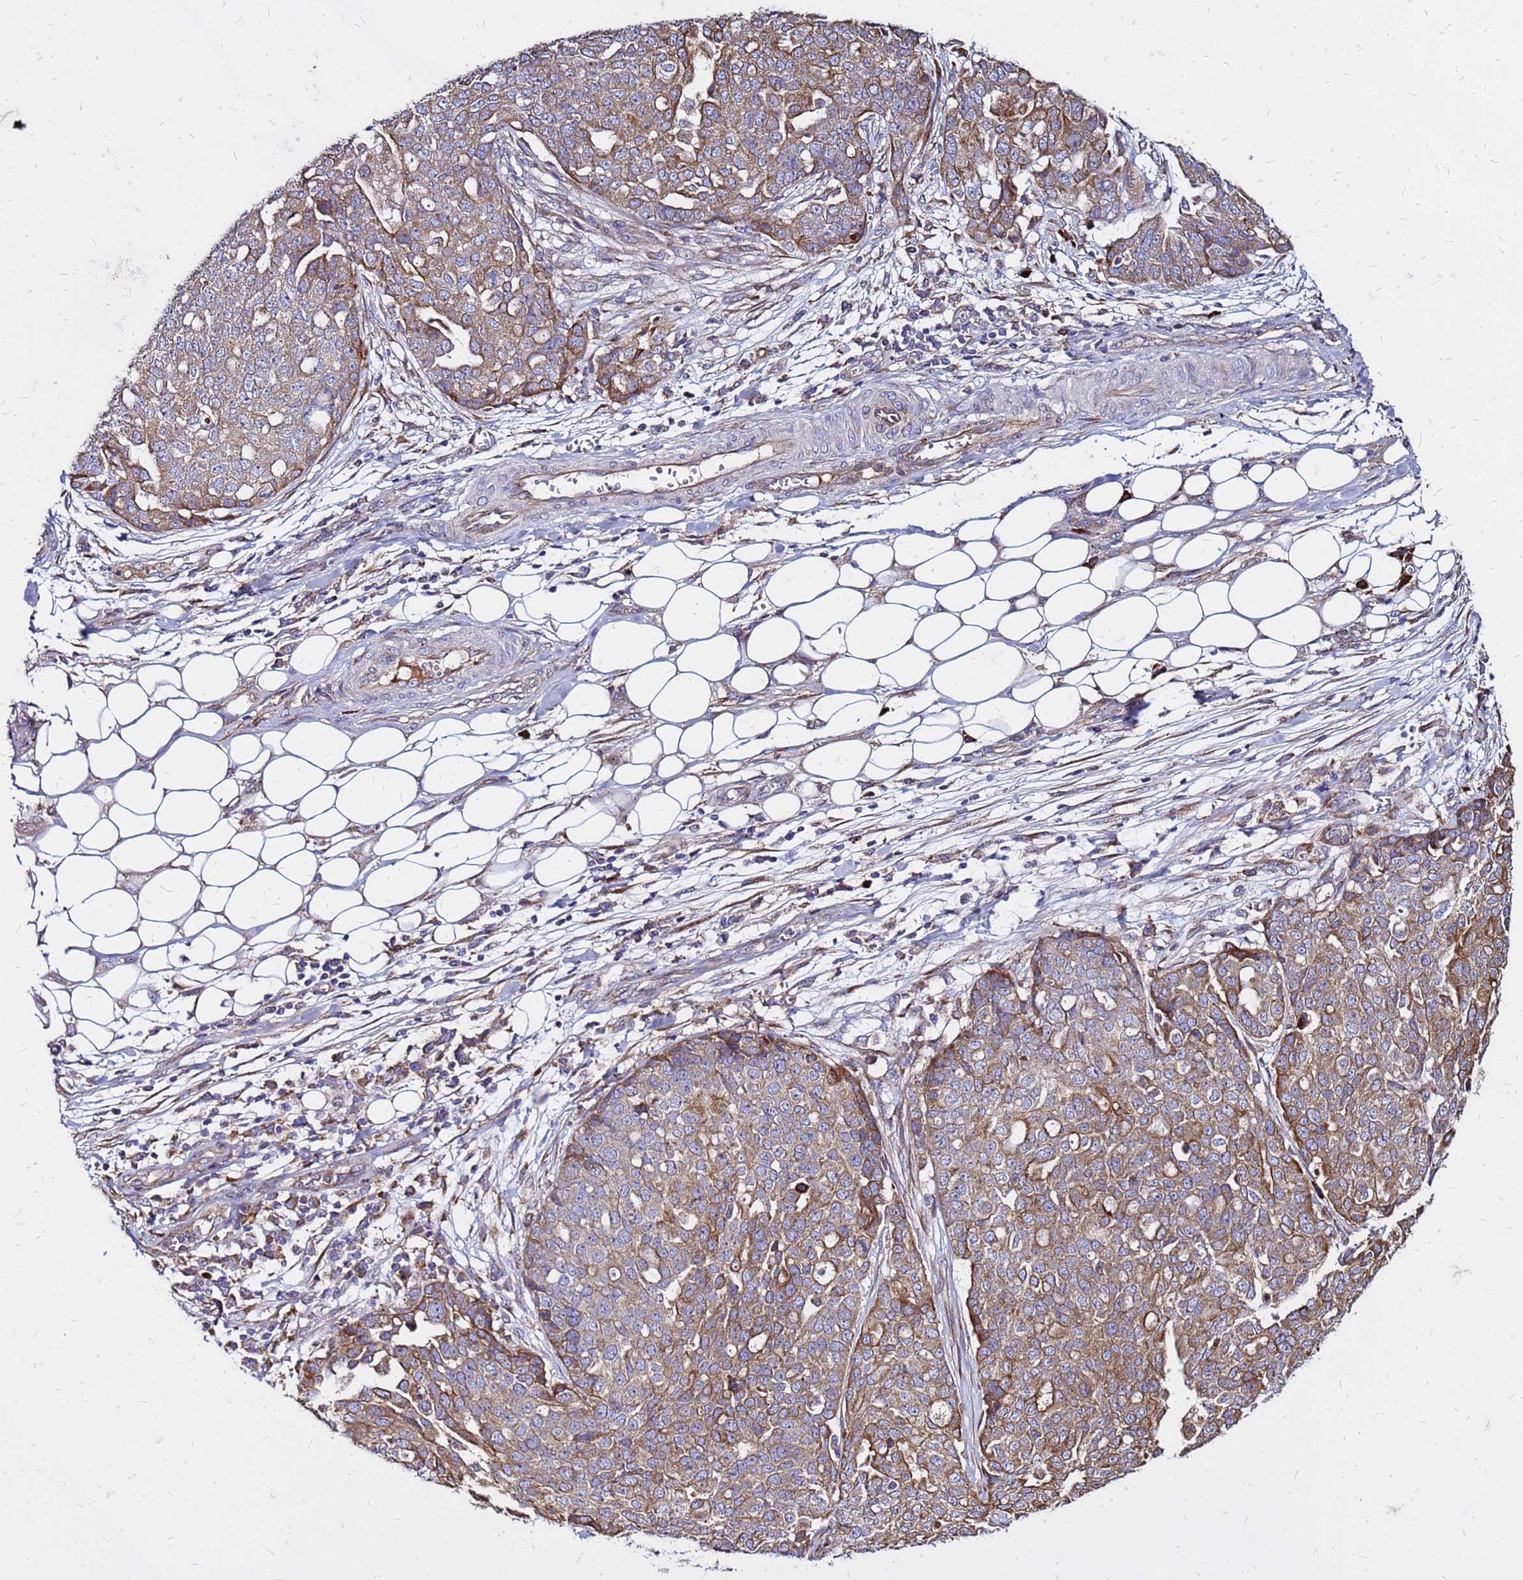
{"staining": {"intensity": "moderate", "quantity": "25%-75%", "location": "cytoplasmic/membranous"}, "tissue": "ovarian cancer", "cell_type": "Tumor cells", "image_type": "cancer", "snomed": [{"axis": "morphology", "description": "Cystadenocarcinoma, serous, NOS"}, {"axis": "topography", "description": "Soft tissue"}, {"axis": "topography", "description": "Ovary"}], "caption": "Immunohistochemical staining of serous cystadenocarcinoma (ovarian) reveals moderate cytoplasmic/membranous protein staining in approximately 25%-75% of tumor cells.", "gene": "VMO1", "patient": {"sex": "female", "age": 57}}